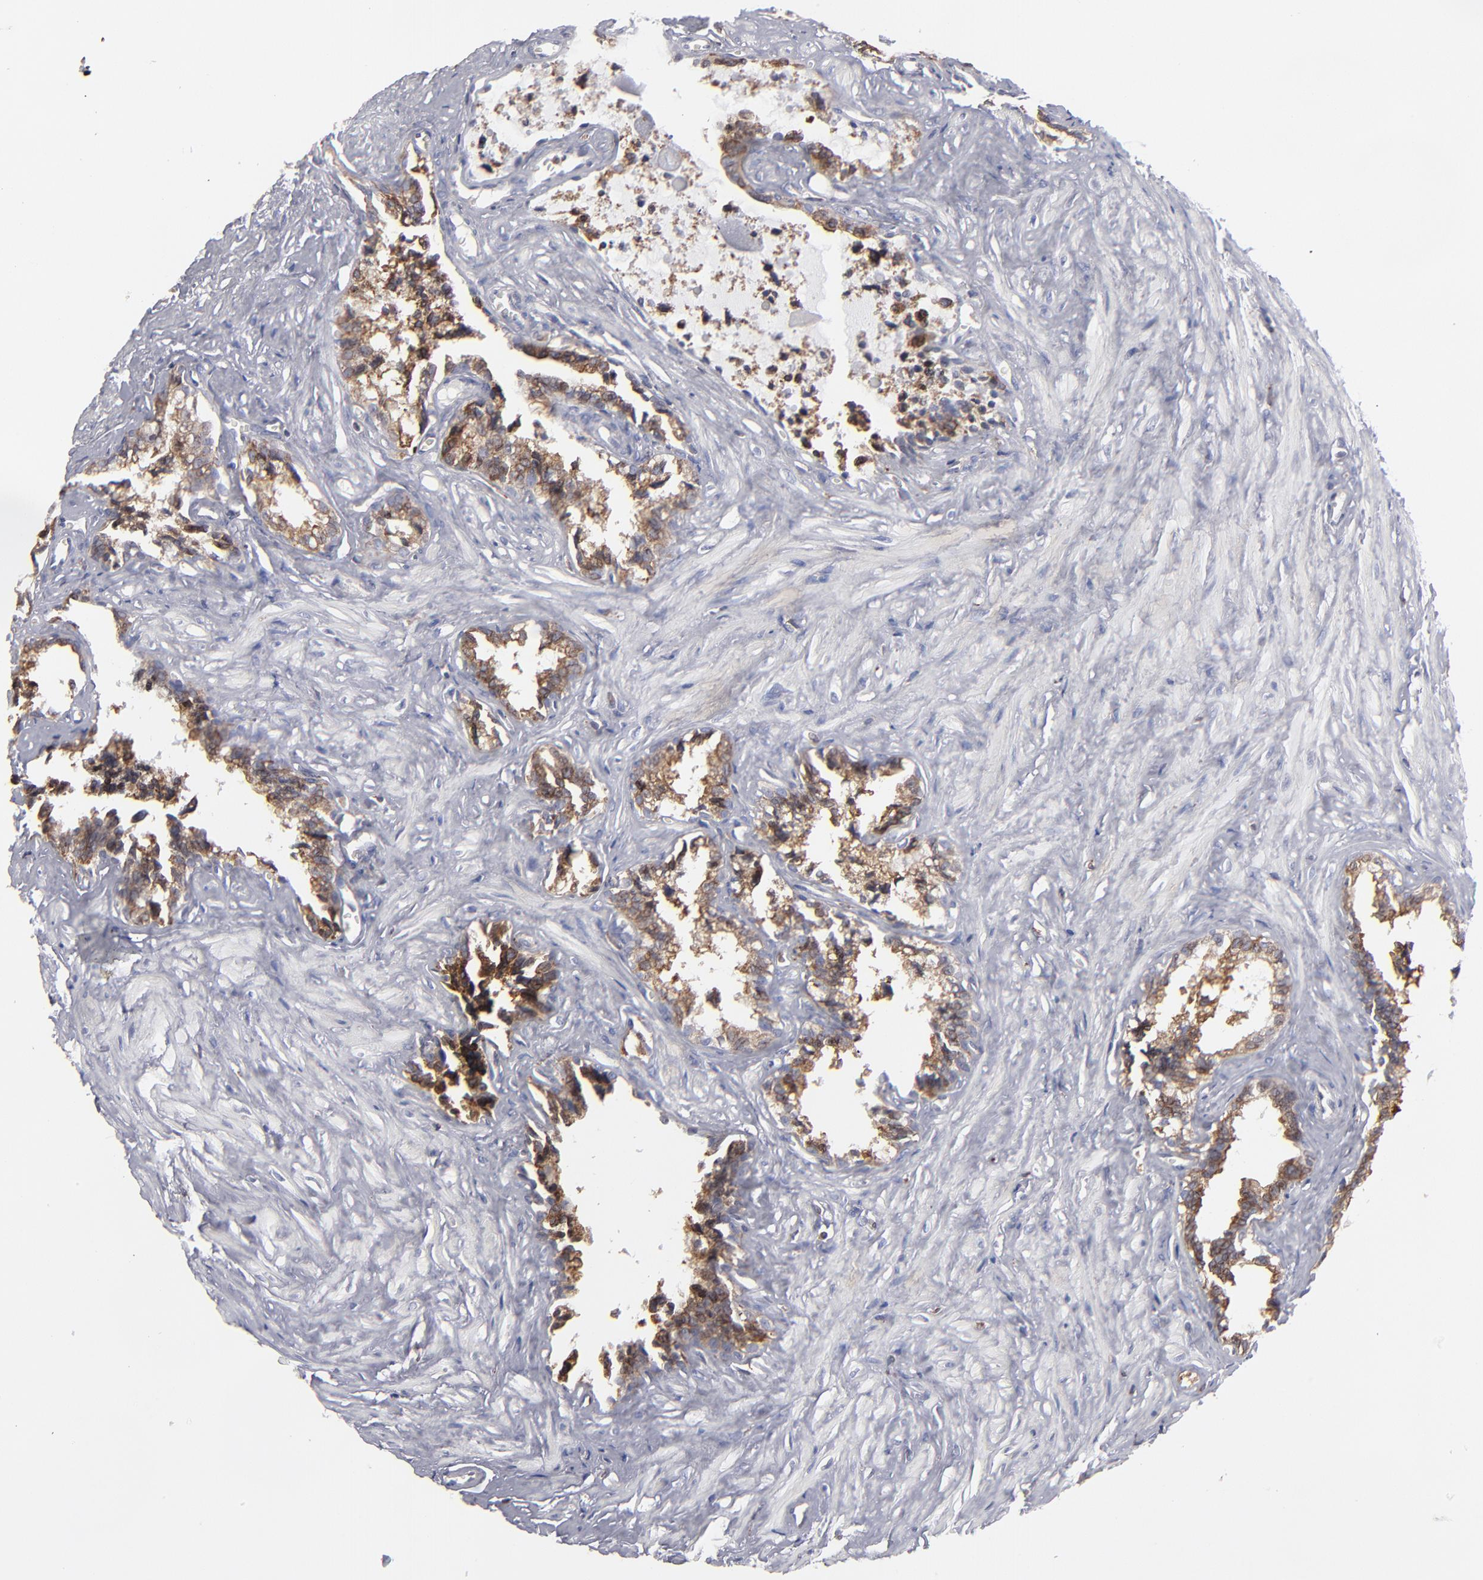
{"staining": {"intensity": "moderate", "quantity": ">75%", "location": "cytoplasmic/membranous"}, "tissue": "seminal vesicle", "cell_type": "Glandular cells", "image_type": "normal", "snomed": [{"axis": "morphology", "description": "Normal tissue, NOS"}, {"axis": "topography", "description": "Seminal veicle"}], "caption": "A high-resolution photomicrograph shows immunohistochemistry staining of unremarkable seminal vesicle, which reveals moderate cytoplasmic/membranous staining in approximately >75% of glandular cells.", "gene": "TMX1", "patient": {"sex": "male", "age": 60}}